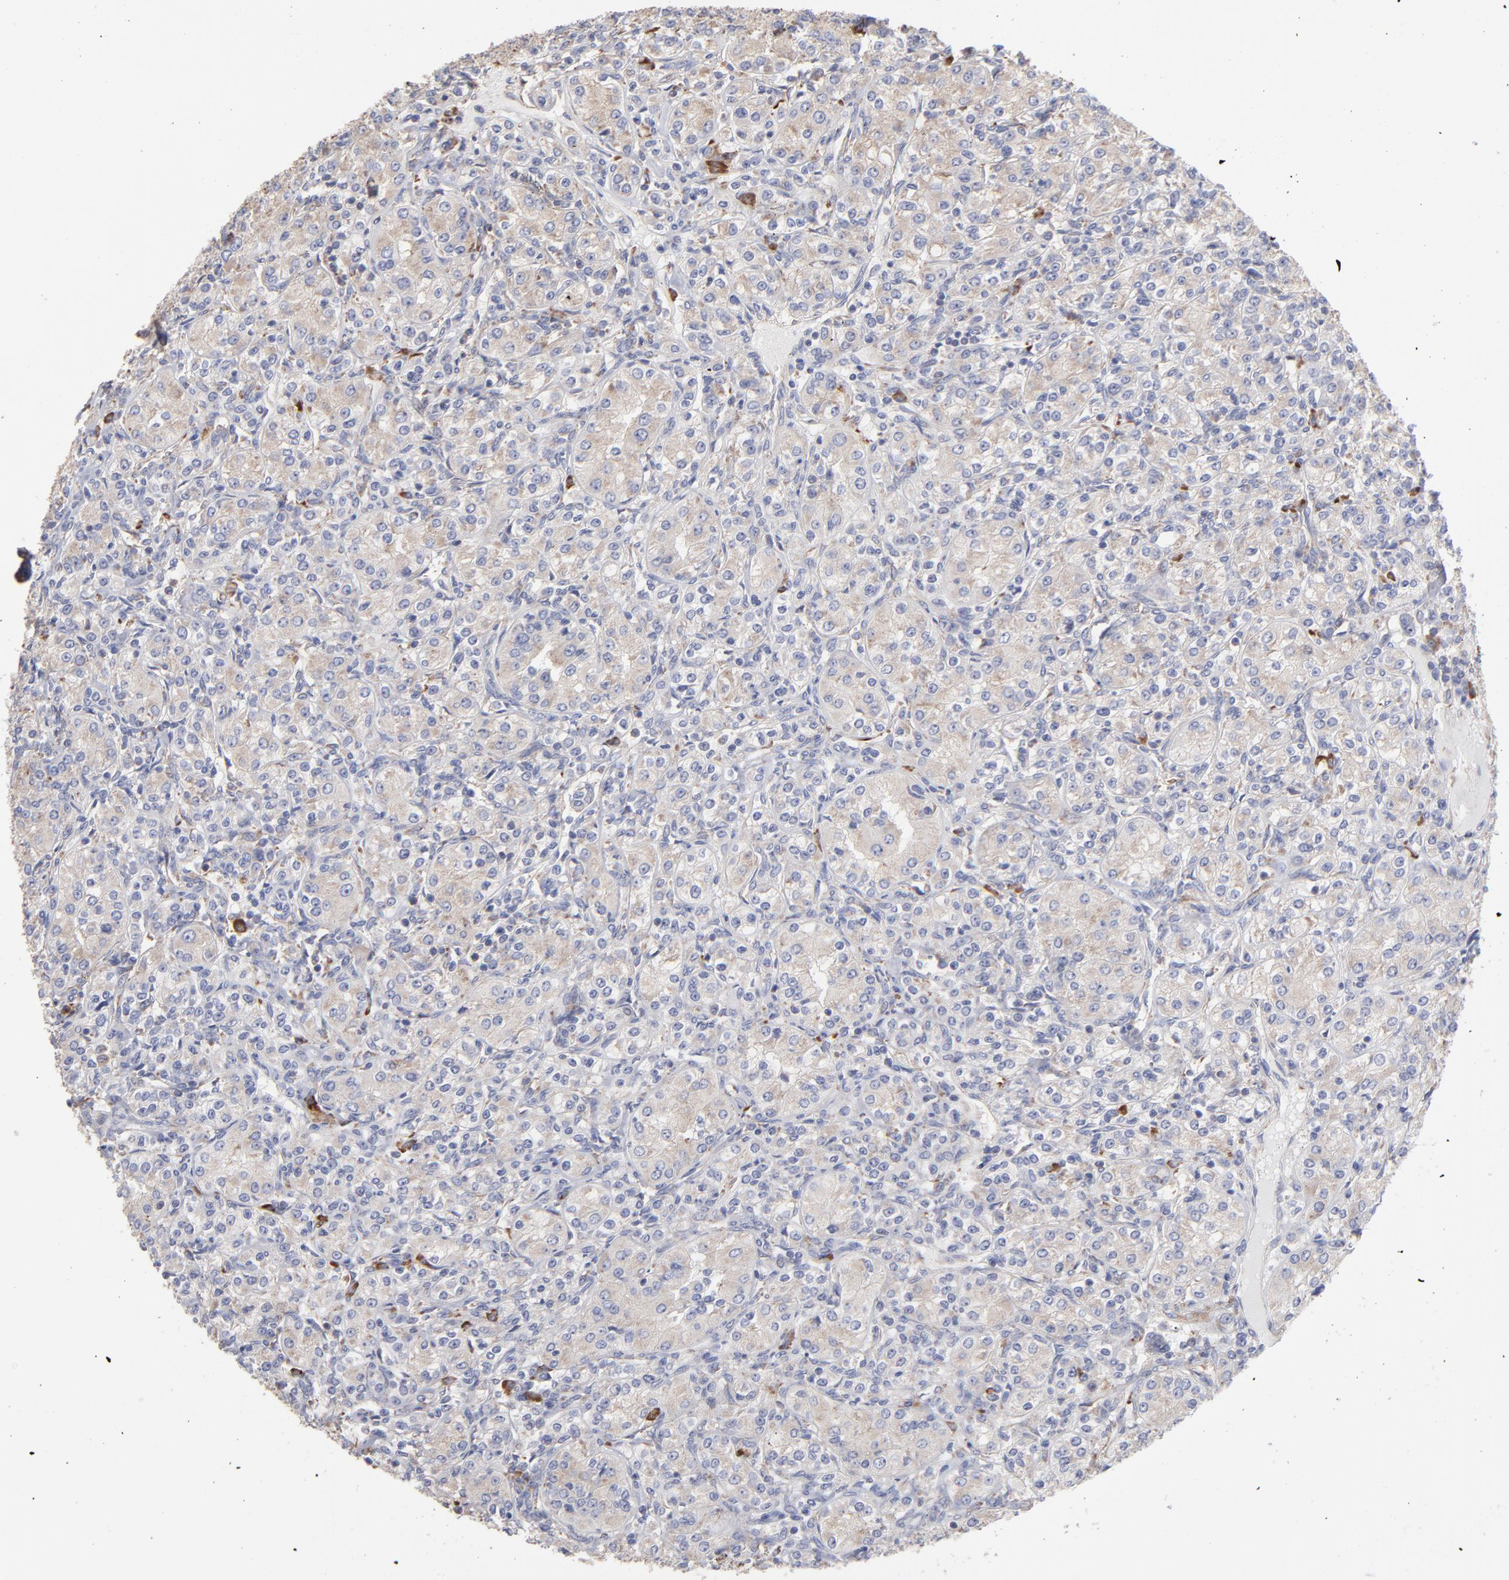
{"staining": {"intensity": "weak", "quantity": ">75%", "location": "cytoplasmic/membranous"}, "tissue": "renal cancer", "cell_type": "Tumor cells", "image_type": "cancer", "snomed": [{"axis": "morphology", "description": "Adenocarcinoma, NOS"}, {"axis": "topography", "description": "Kidney"}], "caption": "A low amount of weak cytoplasmic/membranous staining is seen in about >75% of tumor cells in adenocarcinoma (renal) tissue.", "gene": "RPL3", "patient": {"sex": "male", "age": 77}}